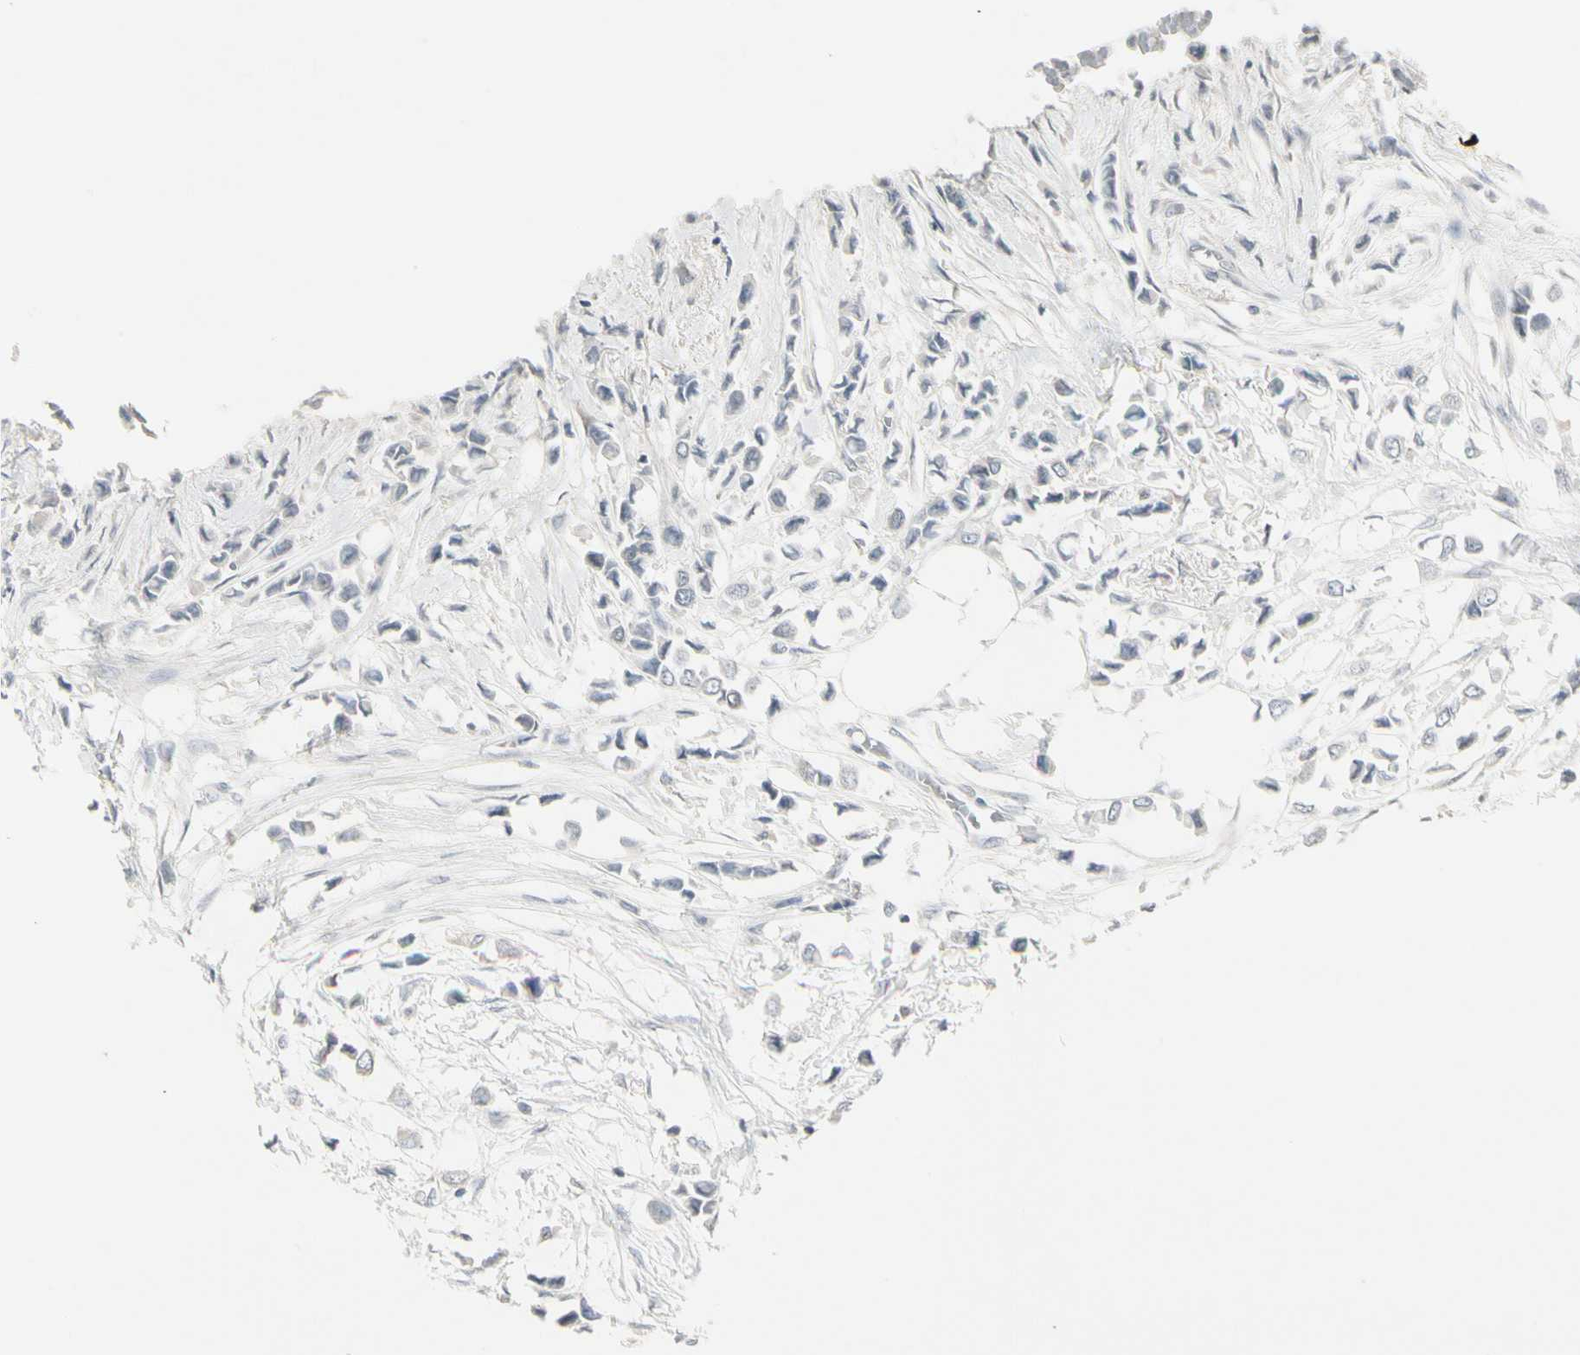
{"staining": {"intensity": "negative", "quantity": "none", "location": "none"}, "tissue": "breast cancer", "cell_type": "Tumor cells", "image_type": "cancer", "snomed": [{"axis": "morphology", "description": "Lobular carcinoma"}, {"axis": "topography", "description": "Breast"}], "caption": "An IHC micrograph of breast lobular carcinoma is shown. There is no staining in tumor cells of breast lobular carcinoma.", "gene": "DMPK", "patient": {"sex": "female", "age": 51}}